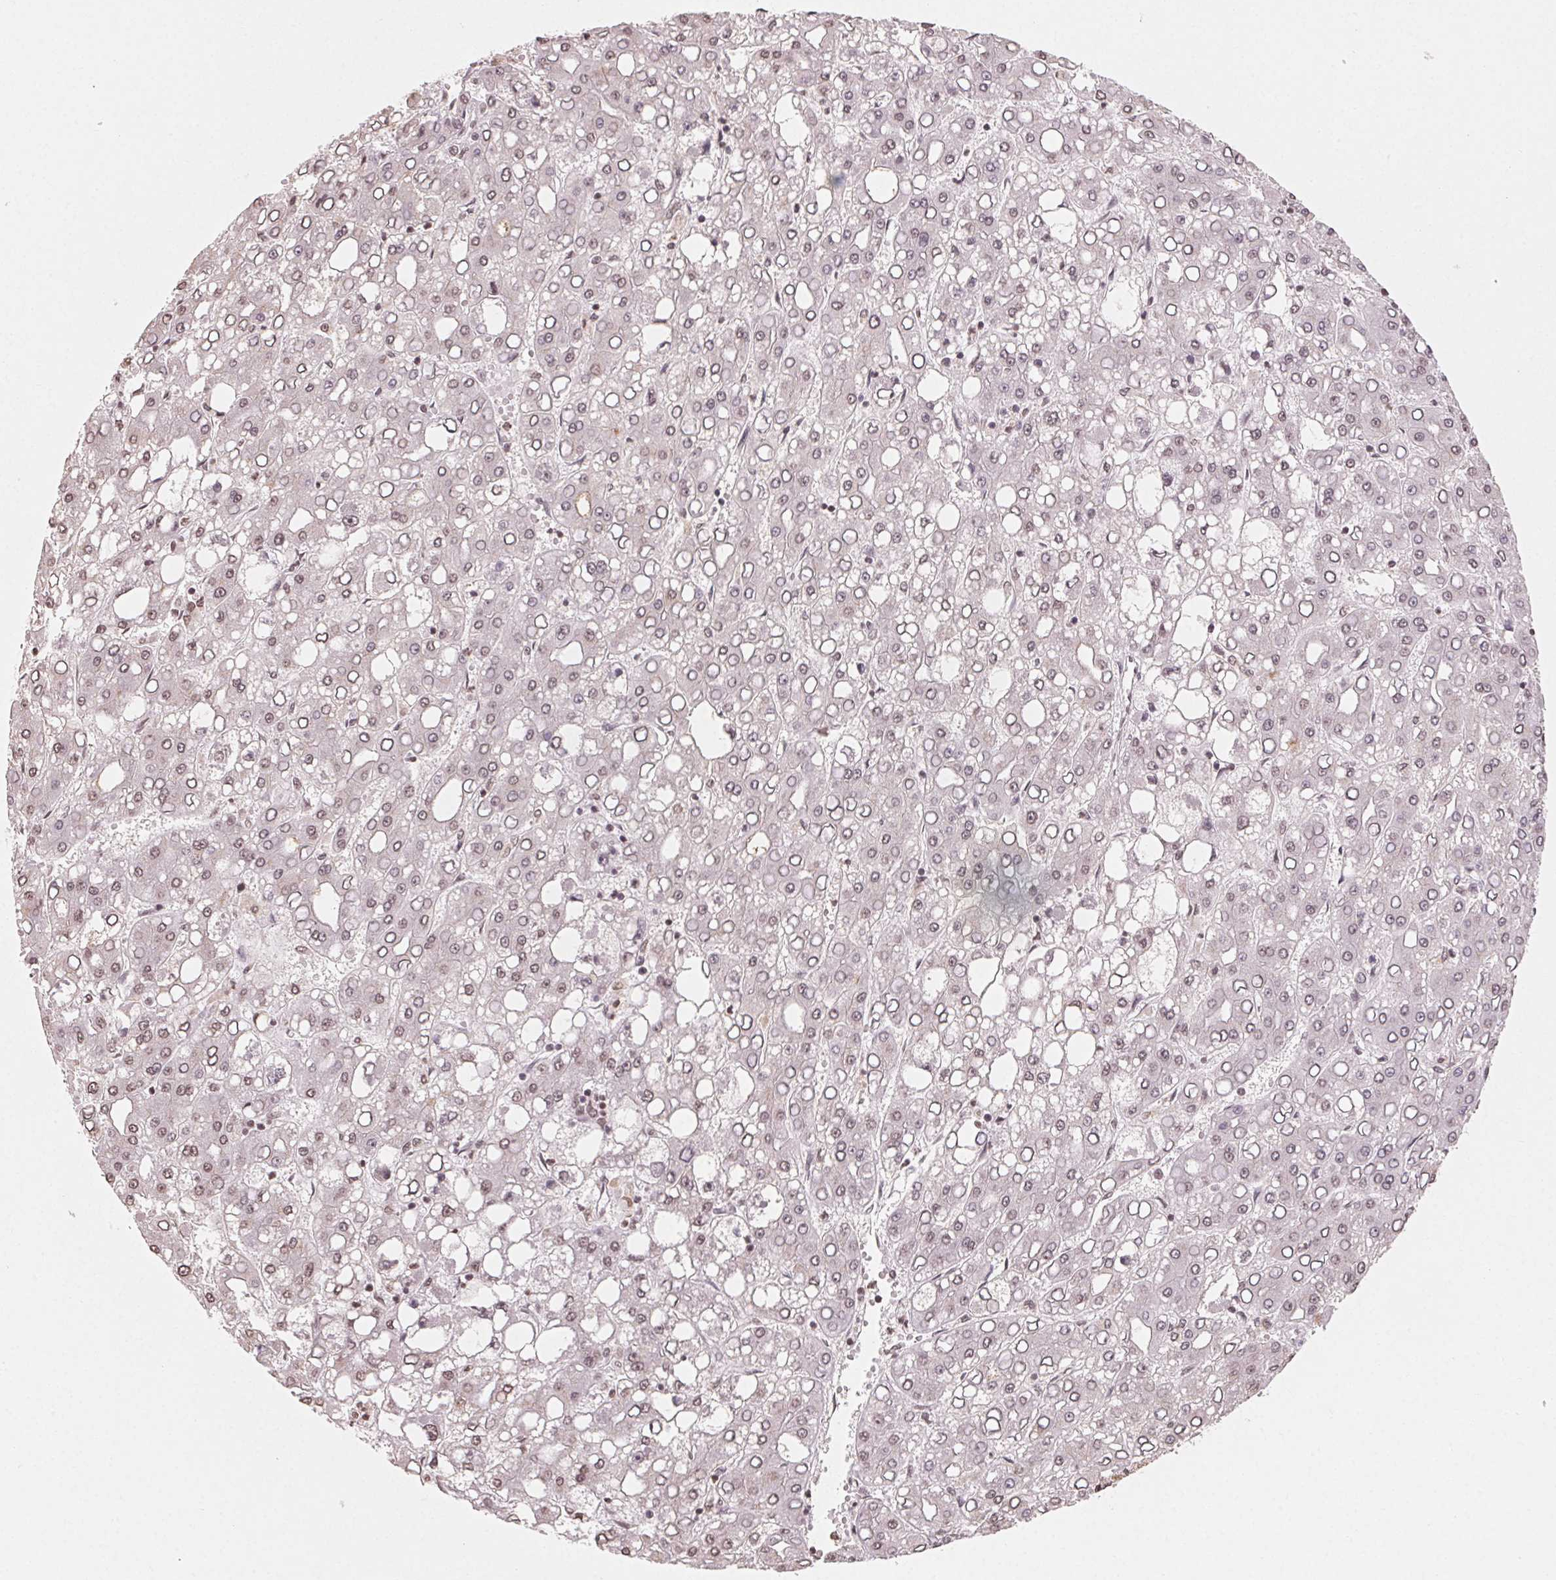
{"staining": {"intensity": "weak", "quantity": "25%-75%", "location": "nuclear"}, "tissue": "liver cancer", "cell_type": "Tumor cells", "image_type": "cancer", "snomed": [{"axis": "morphology", "description": "Carcinoma, Hepatocellular, NOS"}, {"axis": "topography", "description": "Liver"}], "caption": "Protein staining of liver cancer tissue reveals weak nuclear positivity in approximately 25%-75% of tumor cells.", "gene": "TBP", "patient": {"sex": "male", "age": 65}}